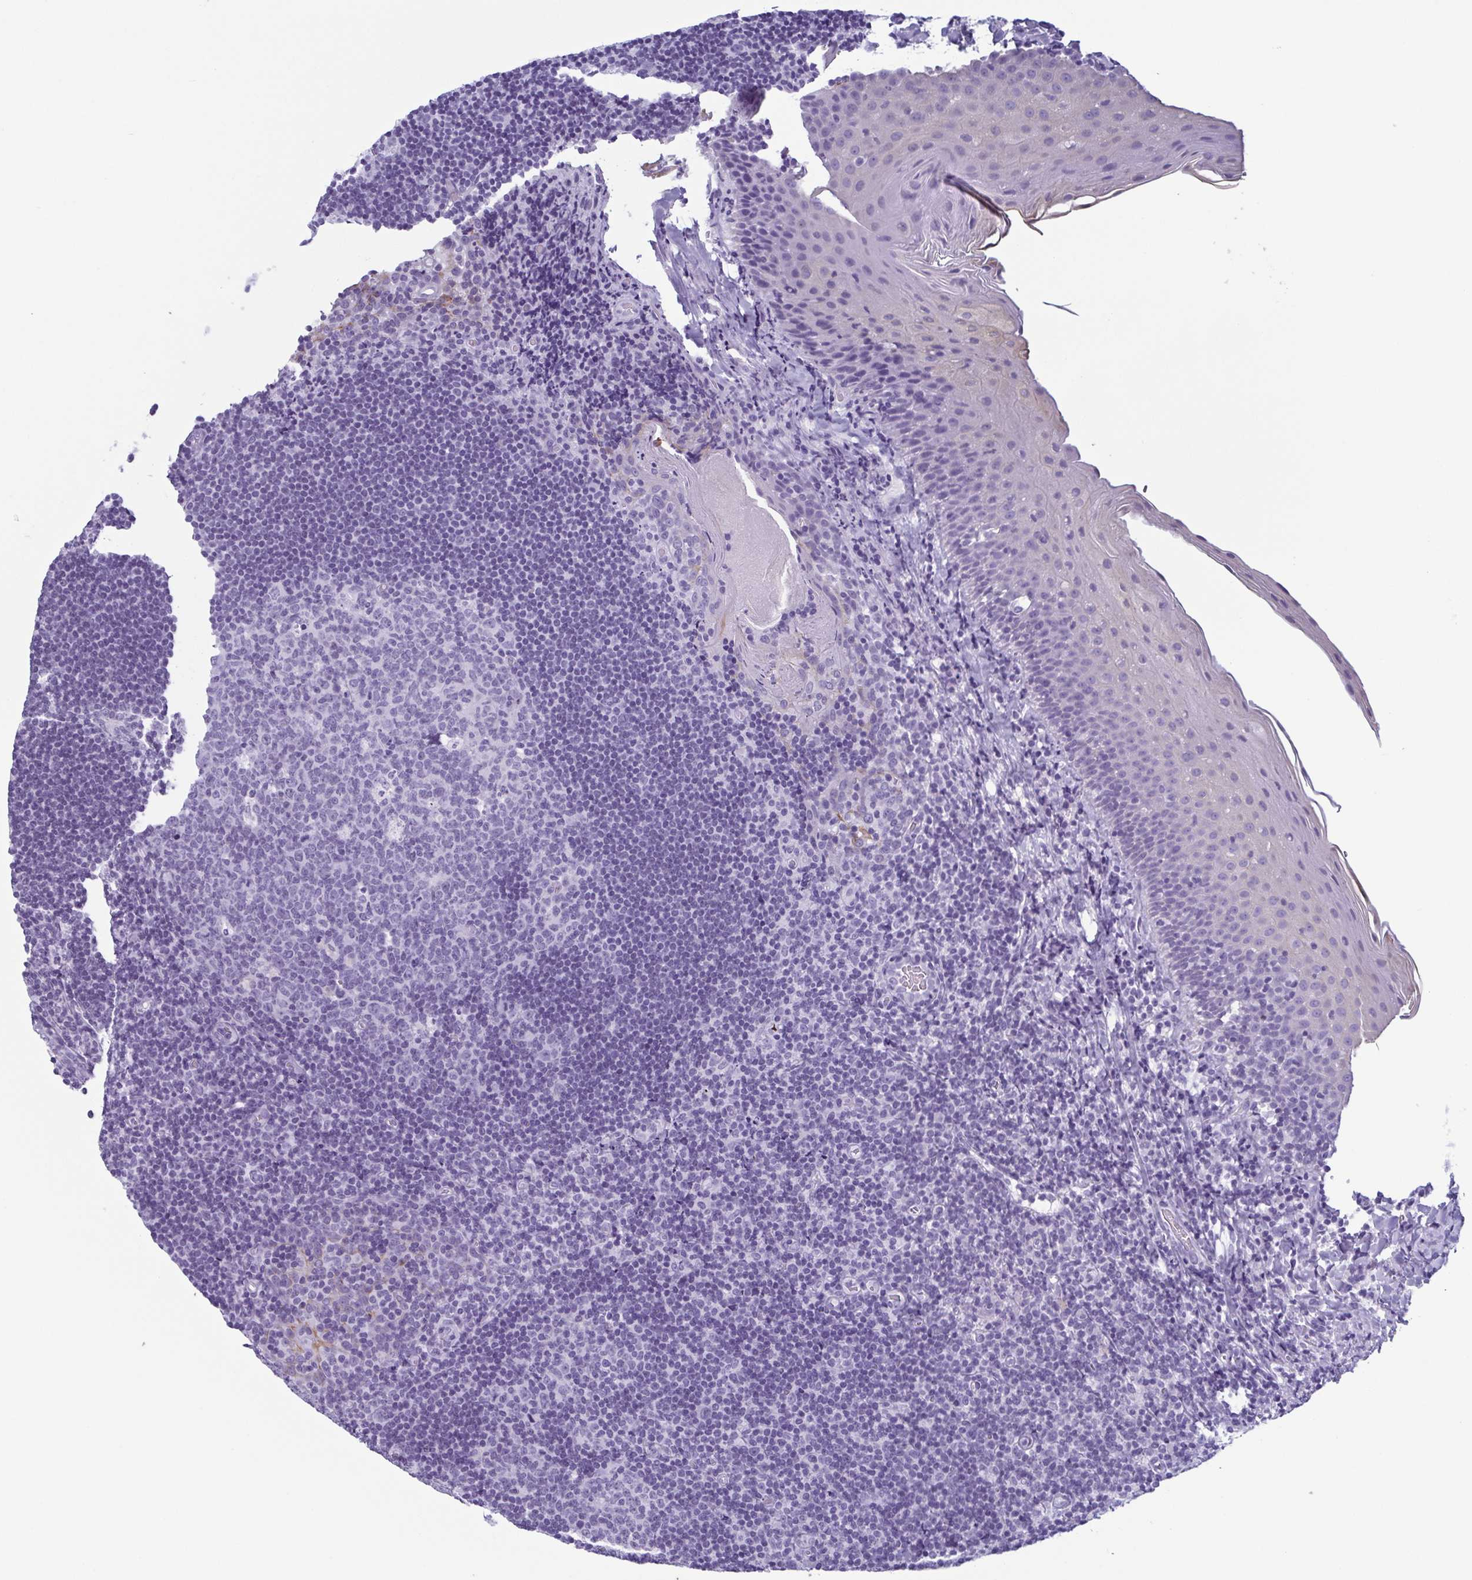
{"staining": {"intensity": "negative", "quantity": "none", "location": "none"}, "tissue": "tonsil", "cell_type": "Germinal center cells", "image_type": "normal", "snomed": [{"axis": "morphology", "description": "Normal tissue, NOS"}, {"axis": "topography", "description": "Tonsil"}], "caption": "A histopathology image of tonsil stained for a protein exhibits no brown staining in germinal center cells.", "gene": "KRT10", "patient": {"sex": "male", "age": 17}}